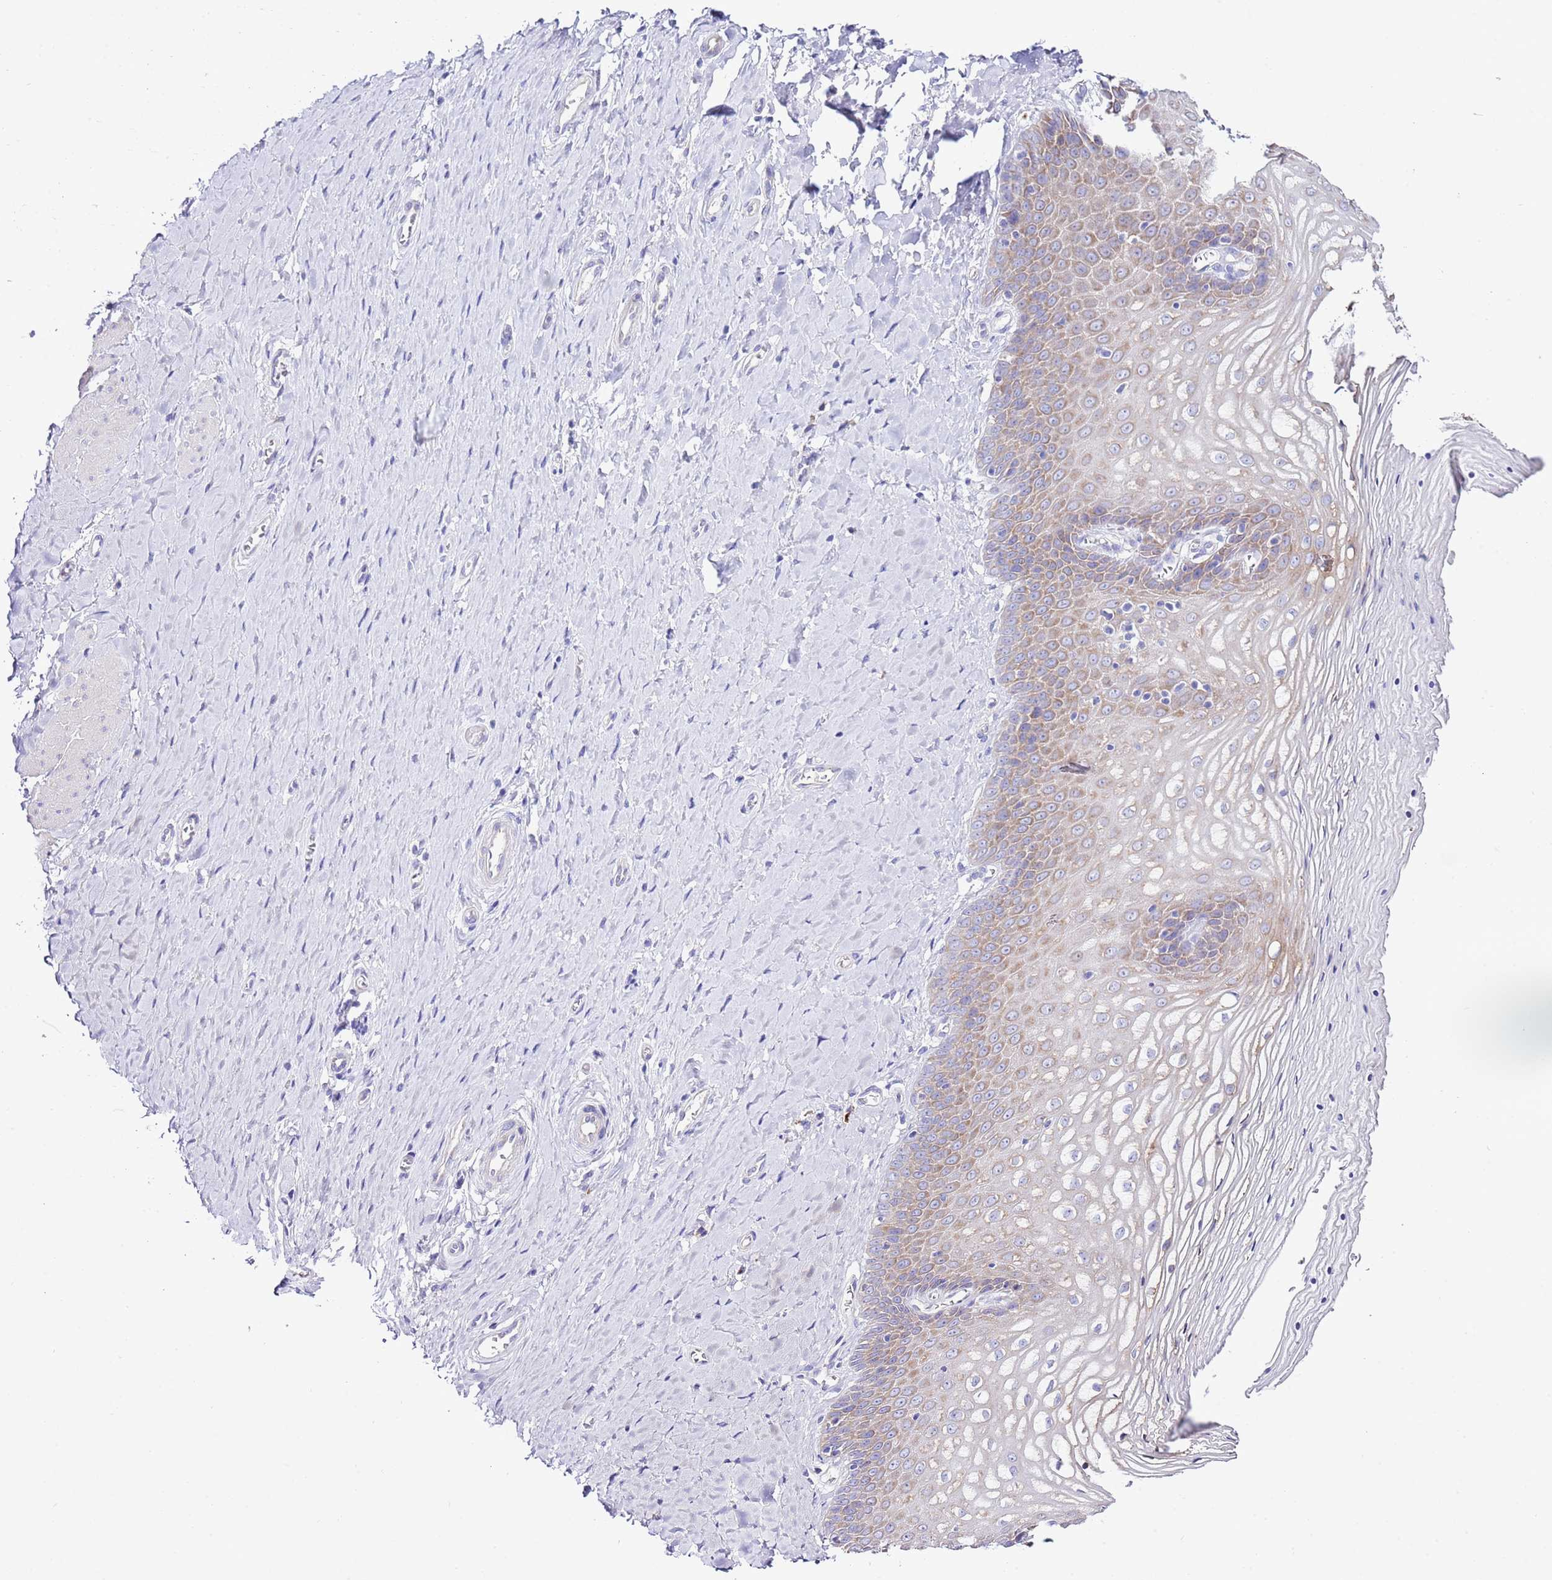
{"staining": {"intensity": "moderate", "quantity": "25%-75%", "location": "cytoplasmic/membranous"}, "tissue": "vagina", "cell_type": "Squamous epithelial cells", "image_type": "normal", "snomed": [{"axis": "morphology", "description": "Normal tissue, NOS"}, {"axis": "topography", "description": "Vagina"}], "caption": "Normal vagina was stained to show a protein in brown. There is medium levels of moderate cytoplasmic/membranous staining in approximately 25%-75% of squamous epithelial cells. Using DAB (3,3'-diaminobenzidine) (brown) and hematoxylin (blue) stains, captured at high magnification using brightfield microscopy.", "gene": "RPS10", "patient": {"sex": "female", "age": 65}}